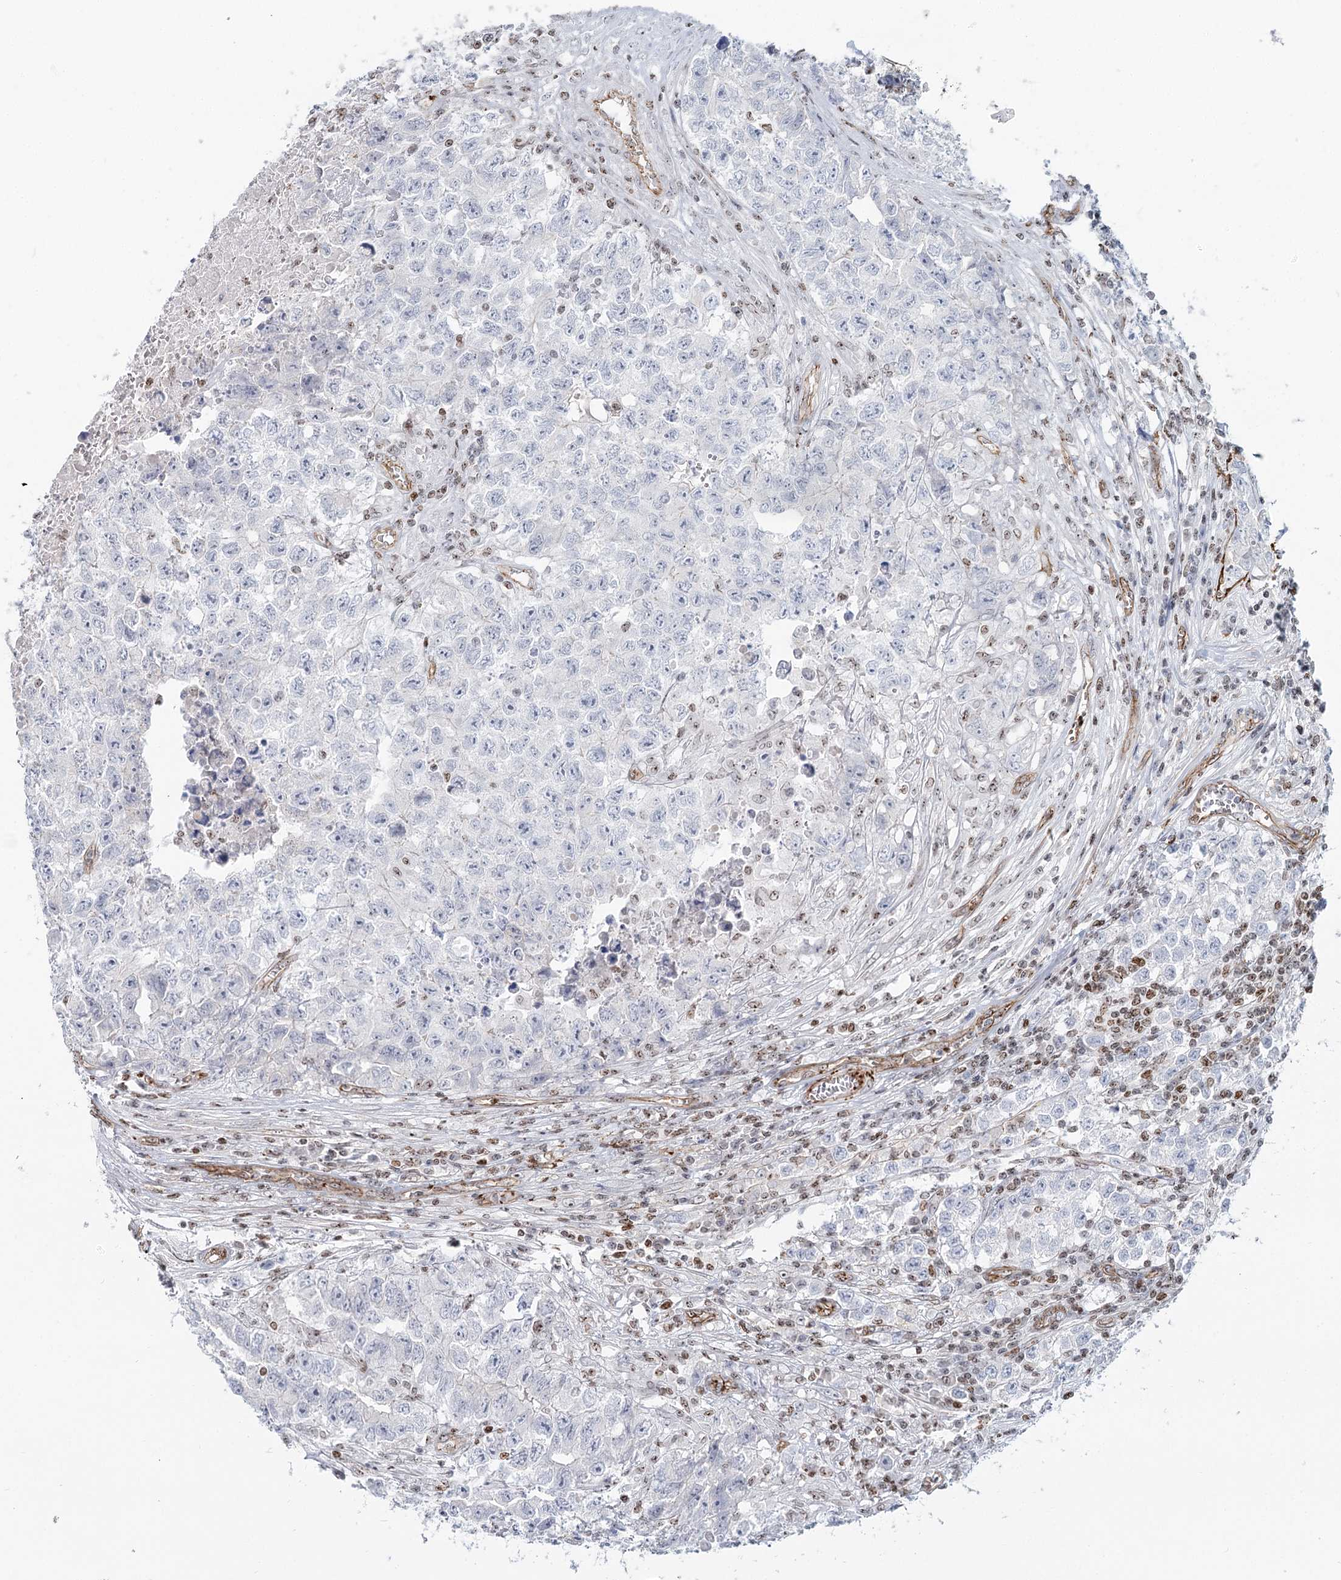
{"staining": {"intensity": "negative", "quantity": "none", "location": "none"}, "tissue": "testis cancer", "cell_type": "Tumor cells", "image_type": "cancer", "snomed": [{"axis": "morphology", "description": "Seminoma, NOS"}, {"axis": "morphology", "description": "Carcinoma, Embryonal, NOS"}, {"axis": "topography", "description": "Testis"}], "caption": "The photomicrograph demonstrates no significant positivity in tumor cells of embryonal carcinoma (testis).", "gene": "ZFYVE28", "patient": {"sex": "male", "age": 43}}